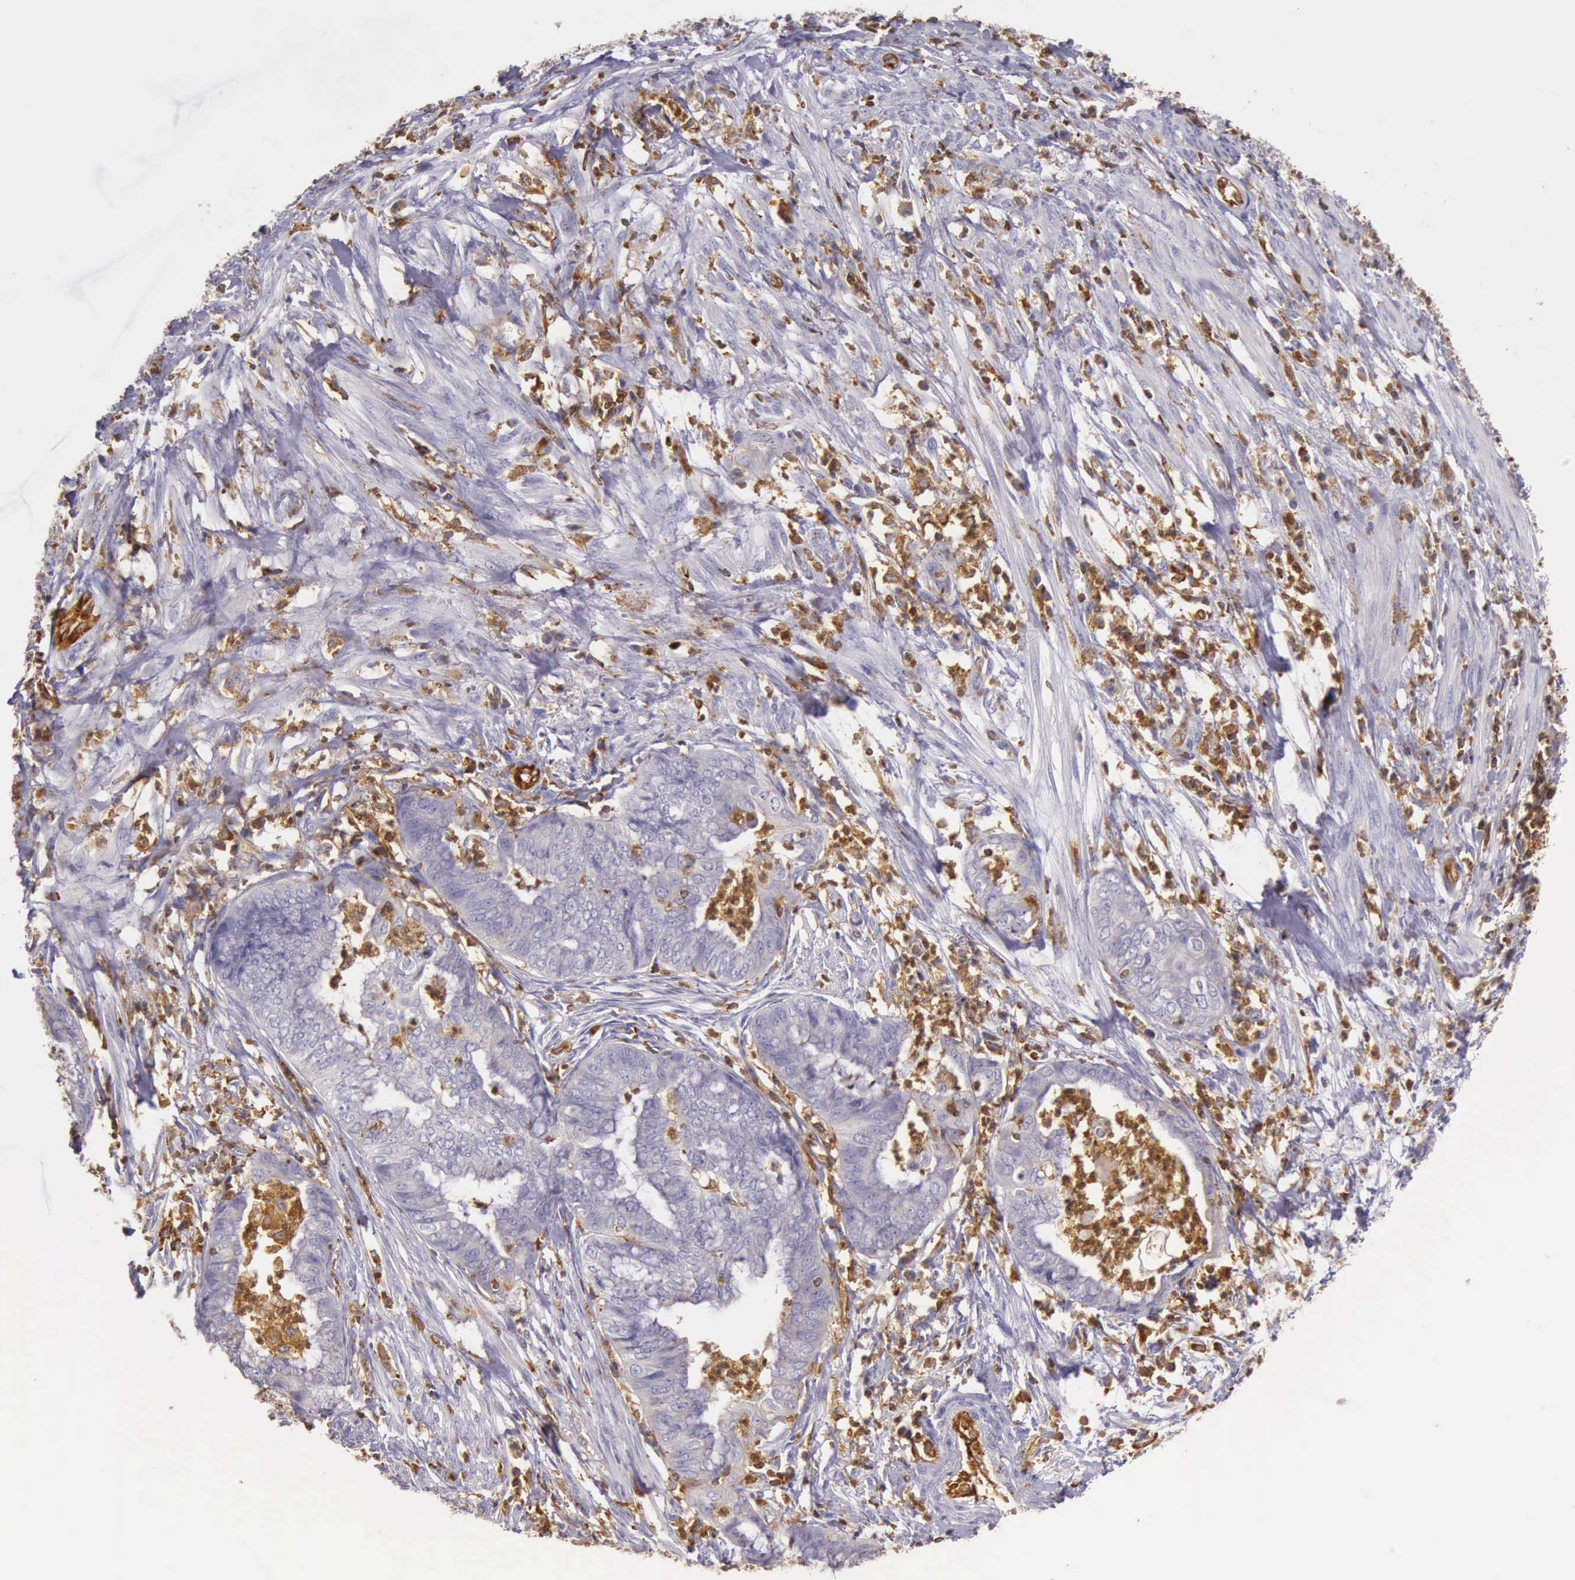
{"staining": {"intensity": "negative", "quantity": "none", "location": "none"}, "tissue": "endometrial cancer", "cell_type": "Tumor cells", "image_type": "cancer", "snomed": [{"axis": "morphology", "description": "Necrosis, NOS"}, {"axis": "morphology", "description": "Adenocarcinoma, NOS"}, {"axis": "topography", "description": "Endometrium"}], "caption": "Protein analysis of endometrial adenocarcinoma demonstrates no significant expression in tumor cells.", "gene": "ARHGAP4", "patient": {"sex": "female", "age": 79}}